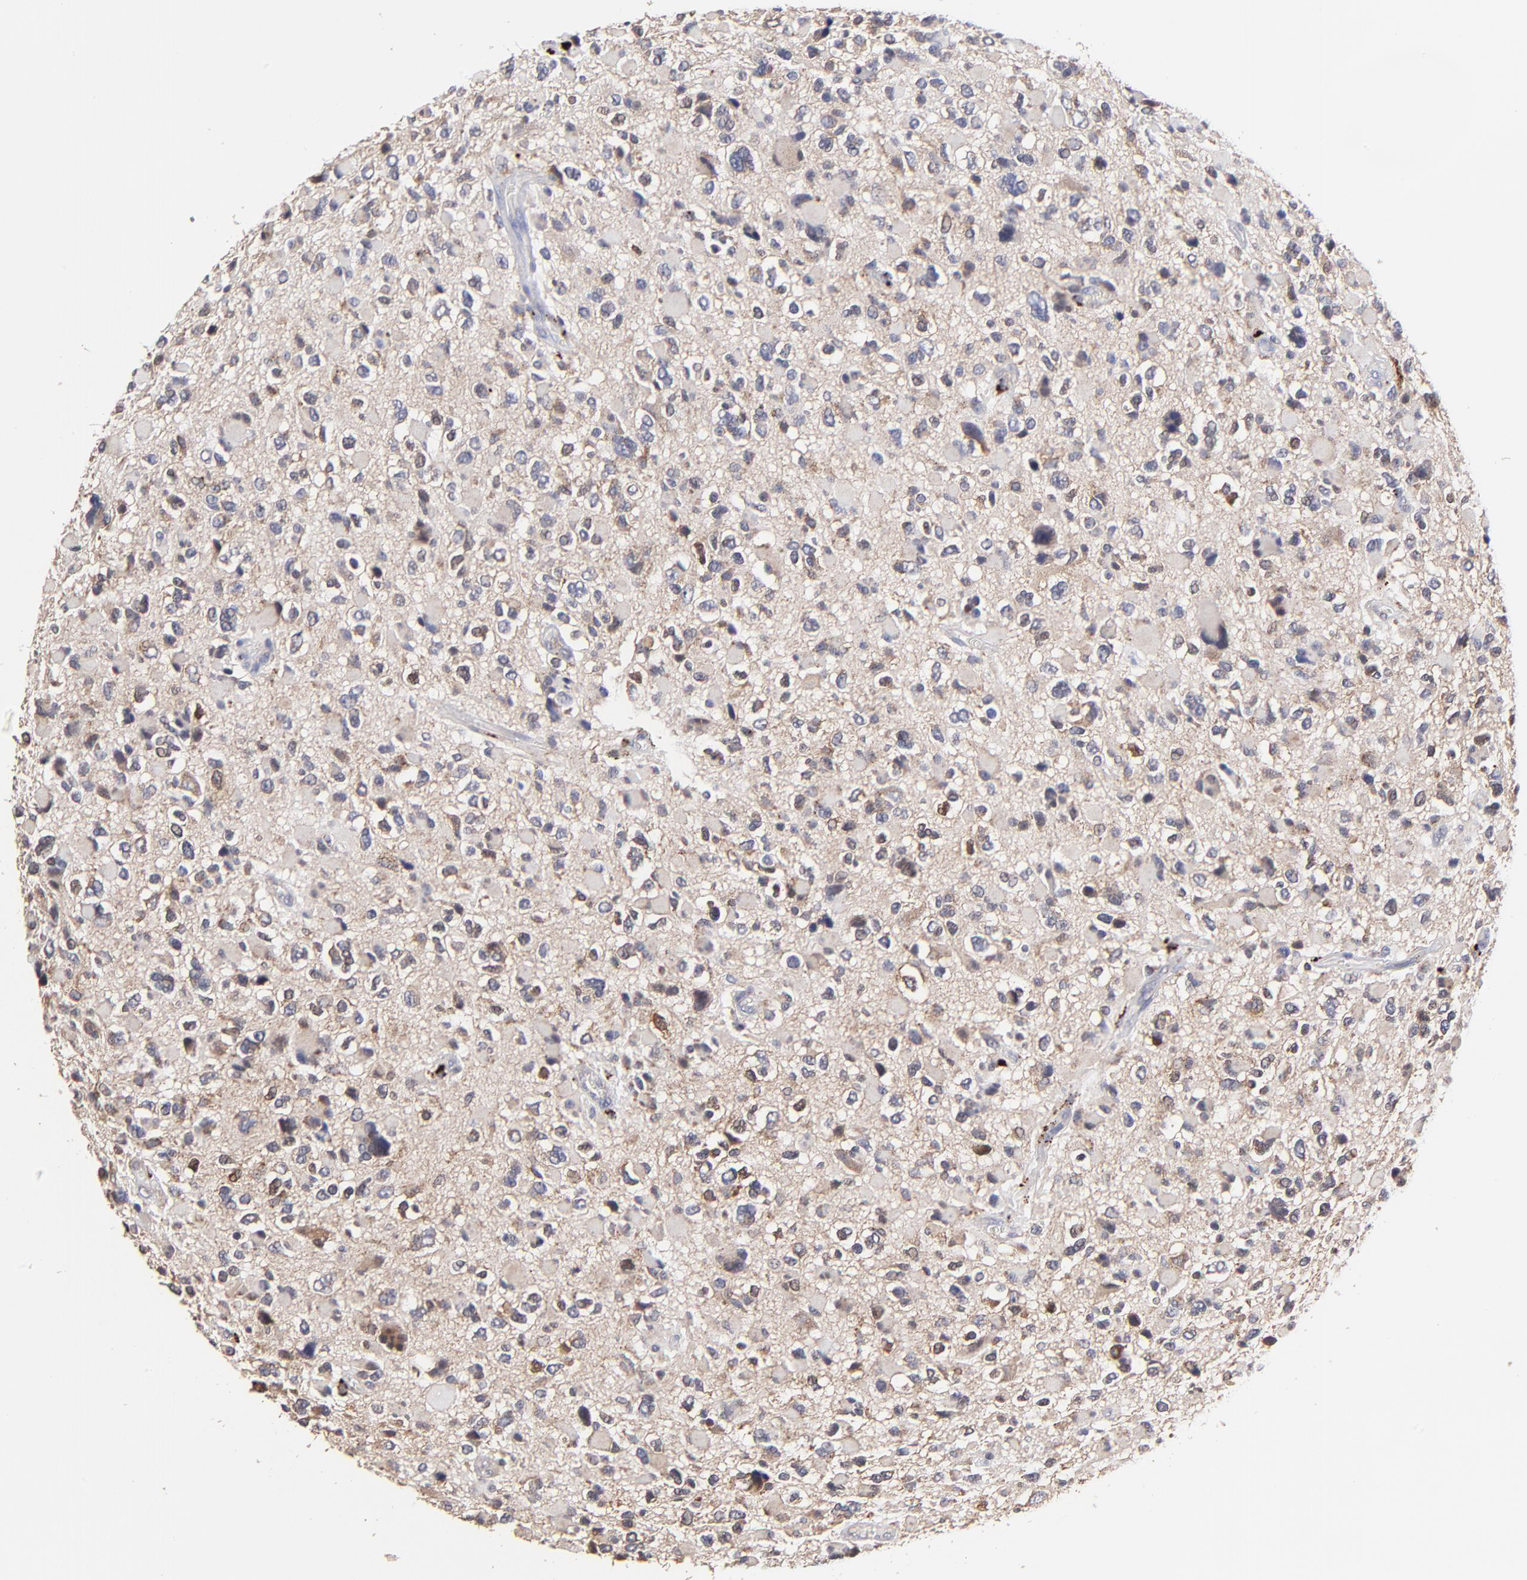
{"staining": {"intensity": "weak", "quantity": "<25%", "location": "cytoplasmic/membranous"}, "tissue": "glioma", "cell_type": "Tumor cells", "image_type": "cancer", "snomed": [{"axis": "morphology", "description": "Glioma, malignant, High grade"}, {"axis": "topography", "description": "Brain"}], "caption": "This is a photomicrograph of immunohistochemistry staining of glioma, which shows no staining in tumor cells. (DAB (3,3'-diaminobenzidine) immunohistochemistry (IHC), high magnification).", "gene": "PDE4B", "patient": {"sex": "female", "age": 37}}